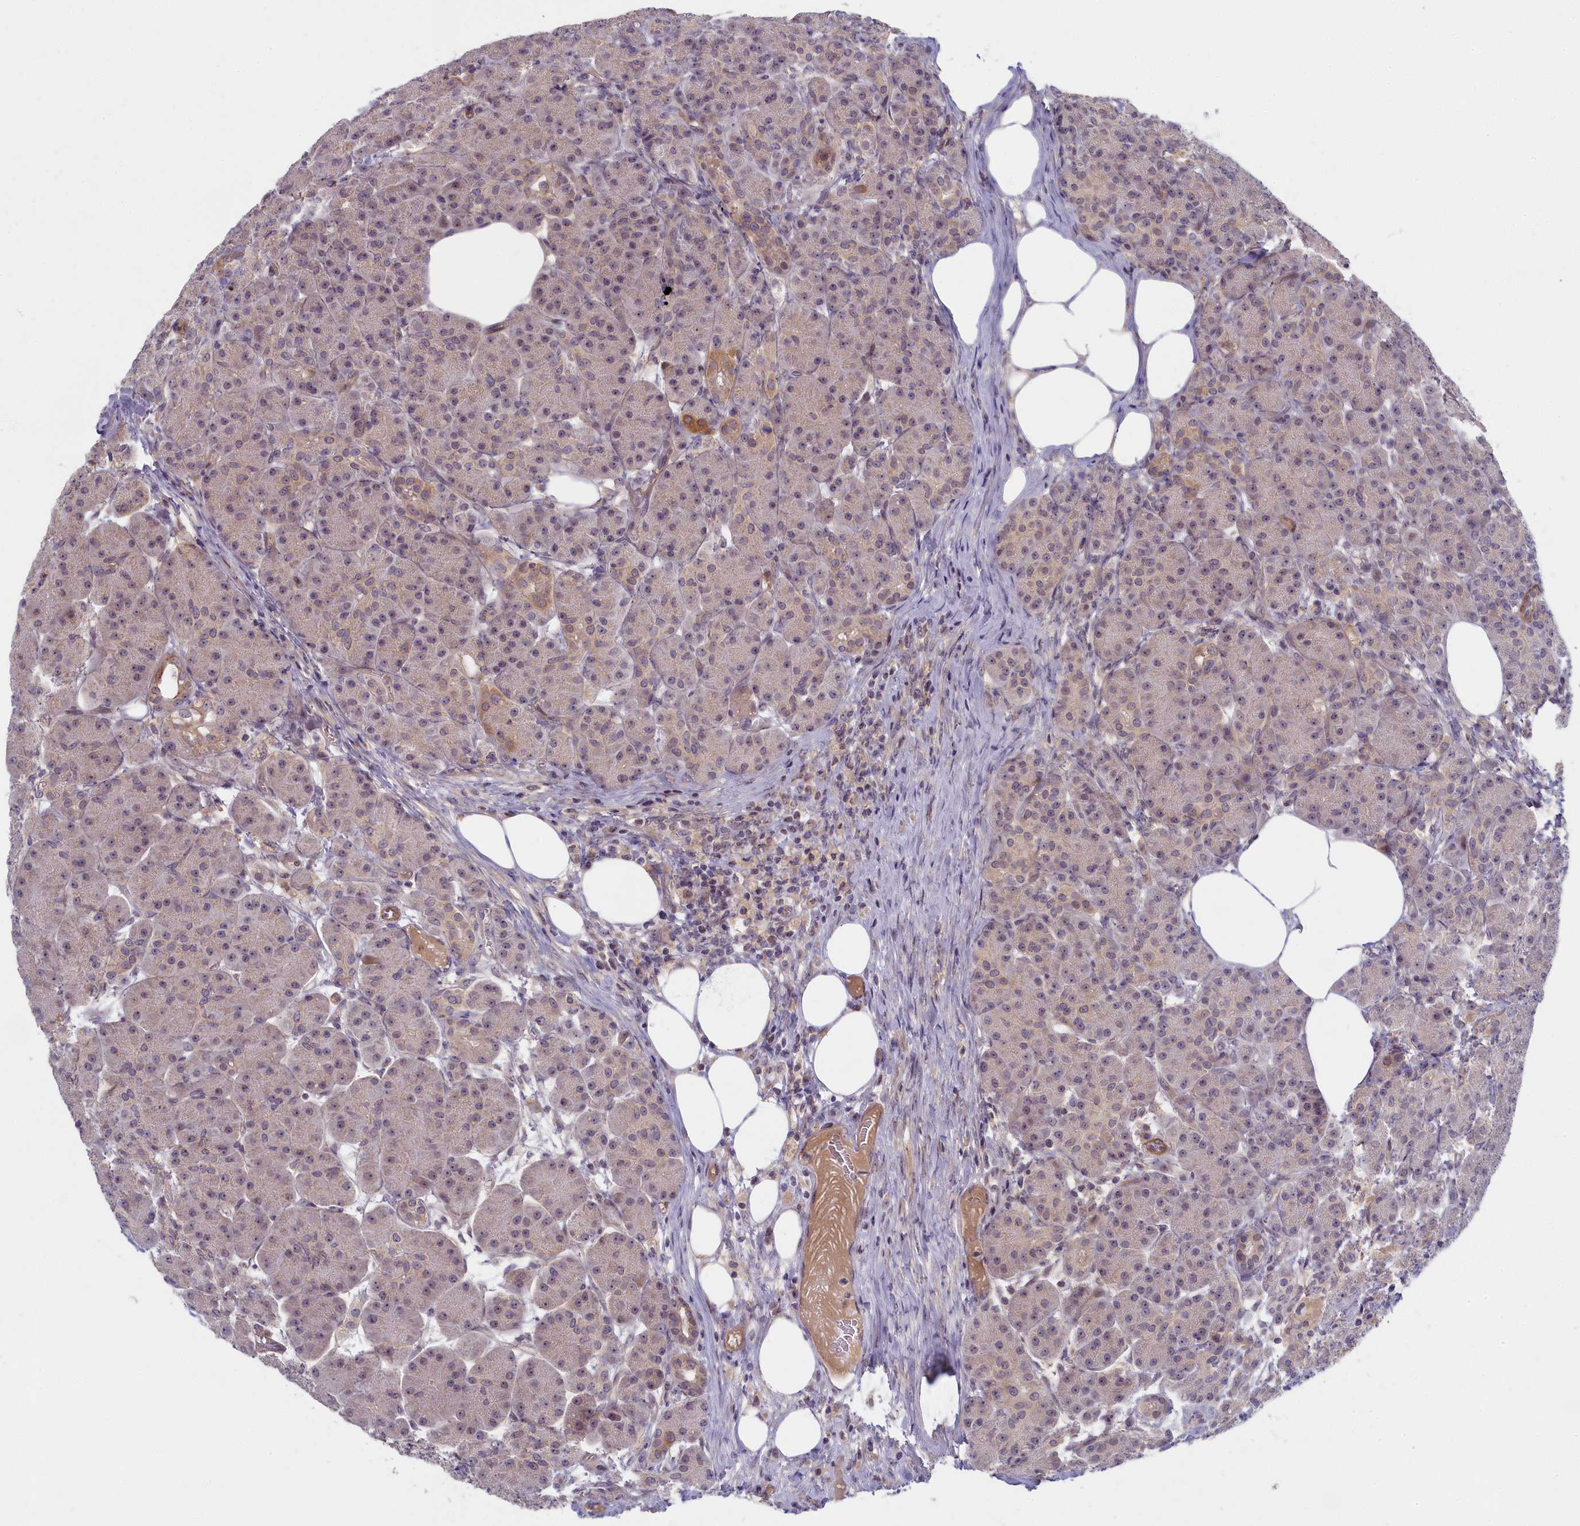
{"staining": {"intensity": "weak", "quantity": "<25%", "location": "cytoplasmic/membranous"}, "tissue": "pancreas", "cell_type": "Exocrine glandular cells", "image_type": "normal", "snomed": [{"axis": "morphology", "description": "Normal tissue, NOS"}, {"axis": "topography", "description": "Pancreas"}], "caption": "Exocrine glandular cells are negative for protein expression in normal human pancreas. Nuclei are stained in blue.", "gene": "TRPM4", "patient": {"sex": "male", "age": 63}}